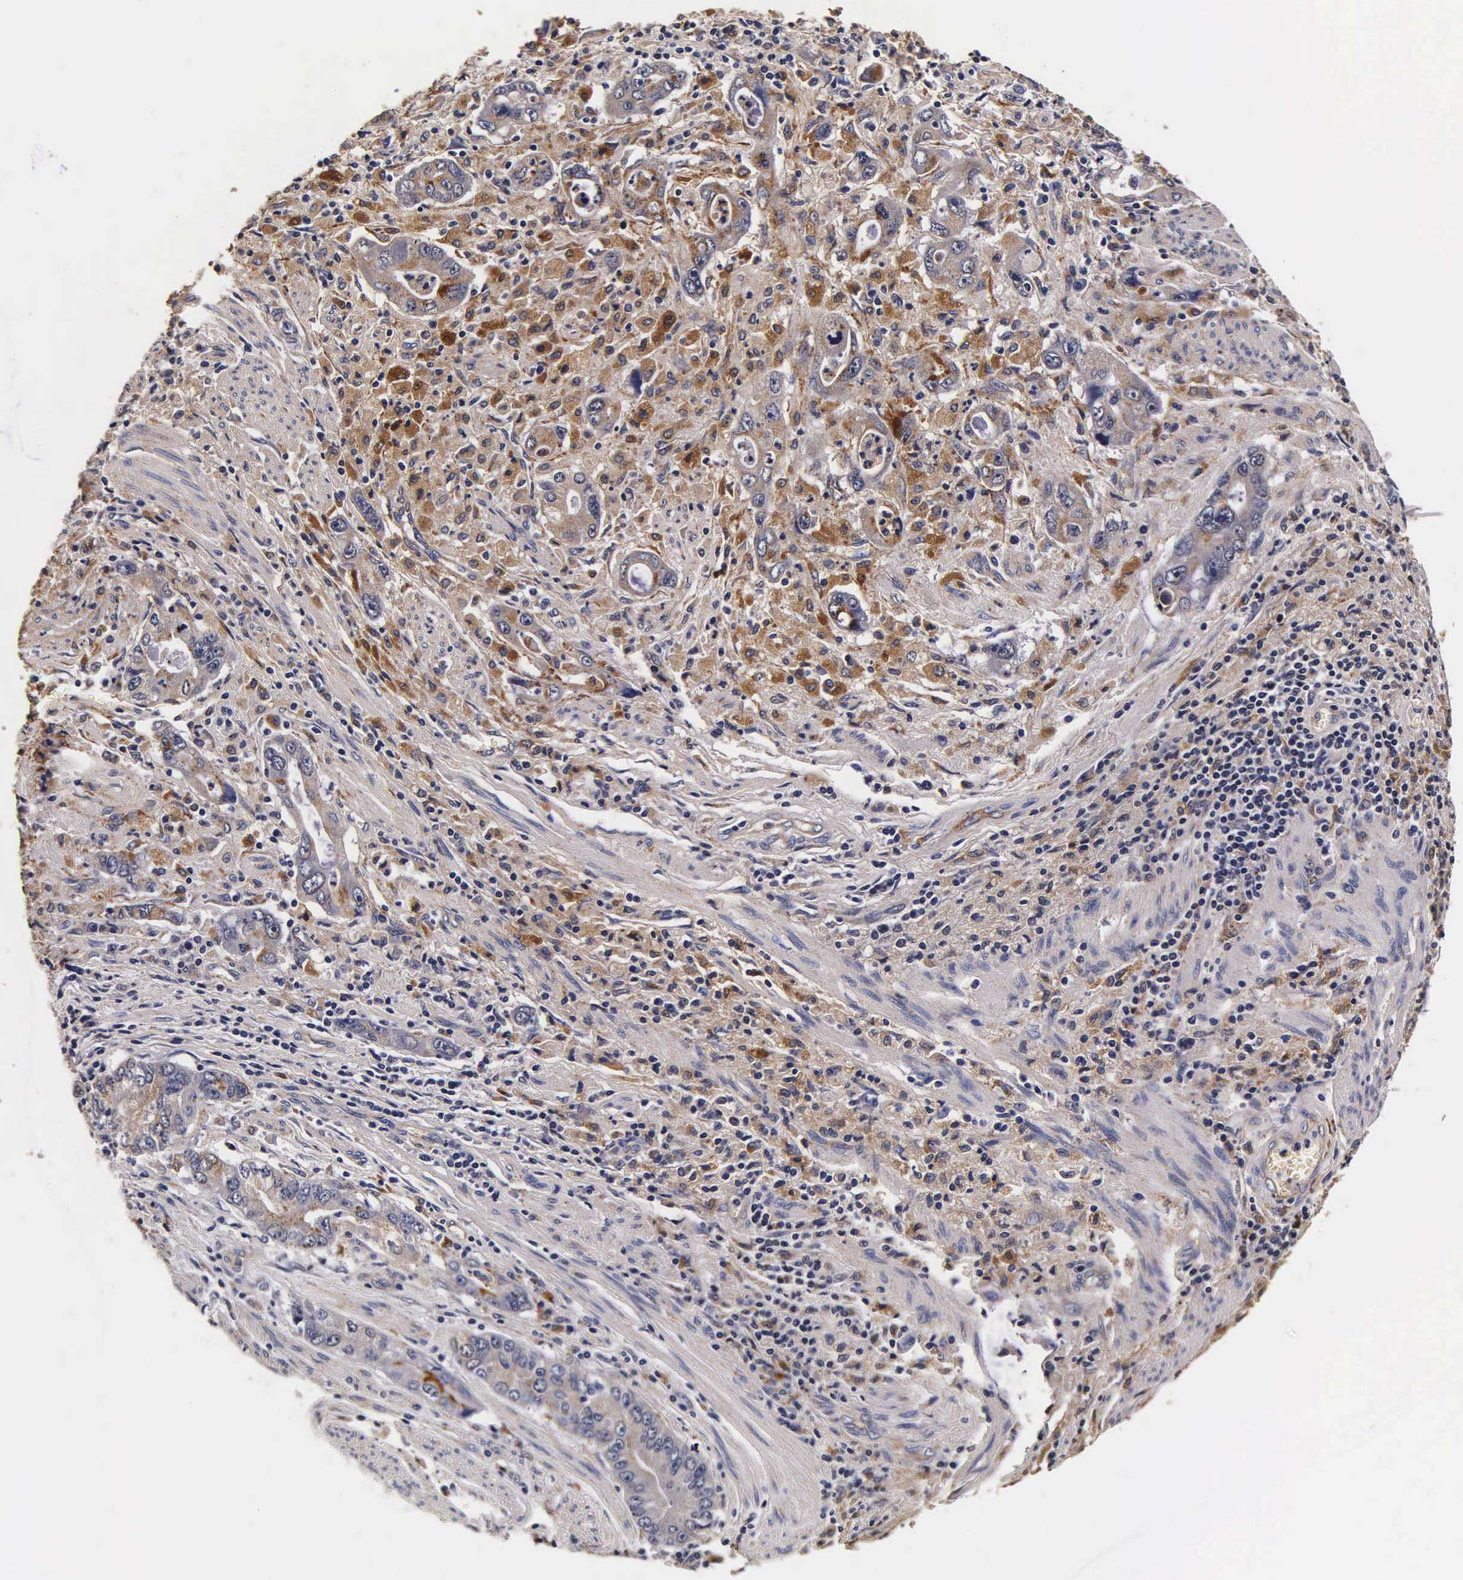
{"staining": {"intensity": "moderate", "quantity": "25%-75%", "location": "cytoplasmic/membranous"}, "tissue": "stomach cancer", "cell_type": "Tumor cells", "image_type": "cancer", "snomed": [{"axis": "morphology", "description": "Adenocarcinoma, NOS"}, {"axis": "topography", "description": "Pancreas"}, {"axis": "topography", "description": "Stomach, upper"}], "caption": "Immunohistochemical staining of stomach cancer shows medium levels of moderate cytoplasmic/membranous protein staining in about 25%-75% of tumor cells.", "gene": "CTSB", "patient": {"sex": "male", "age": 77}}